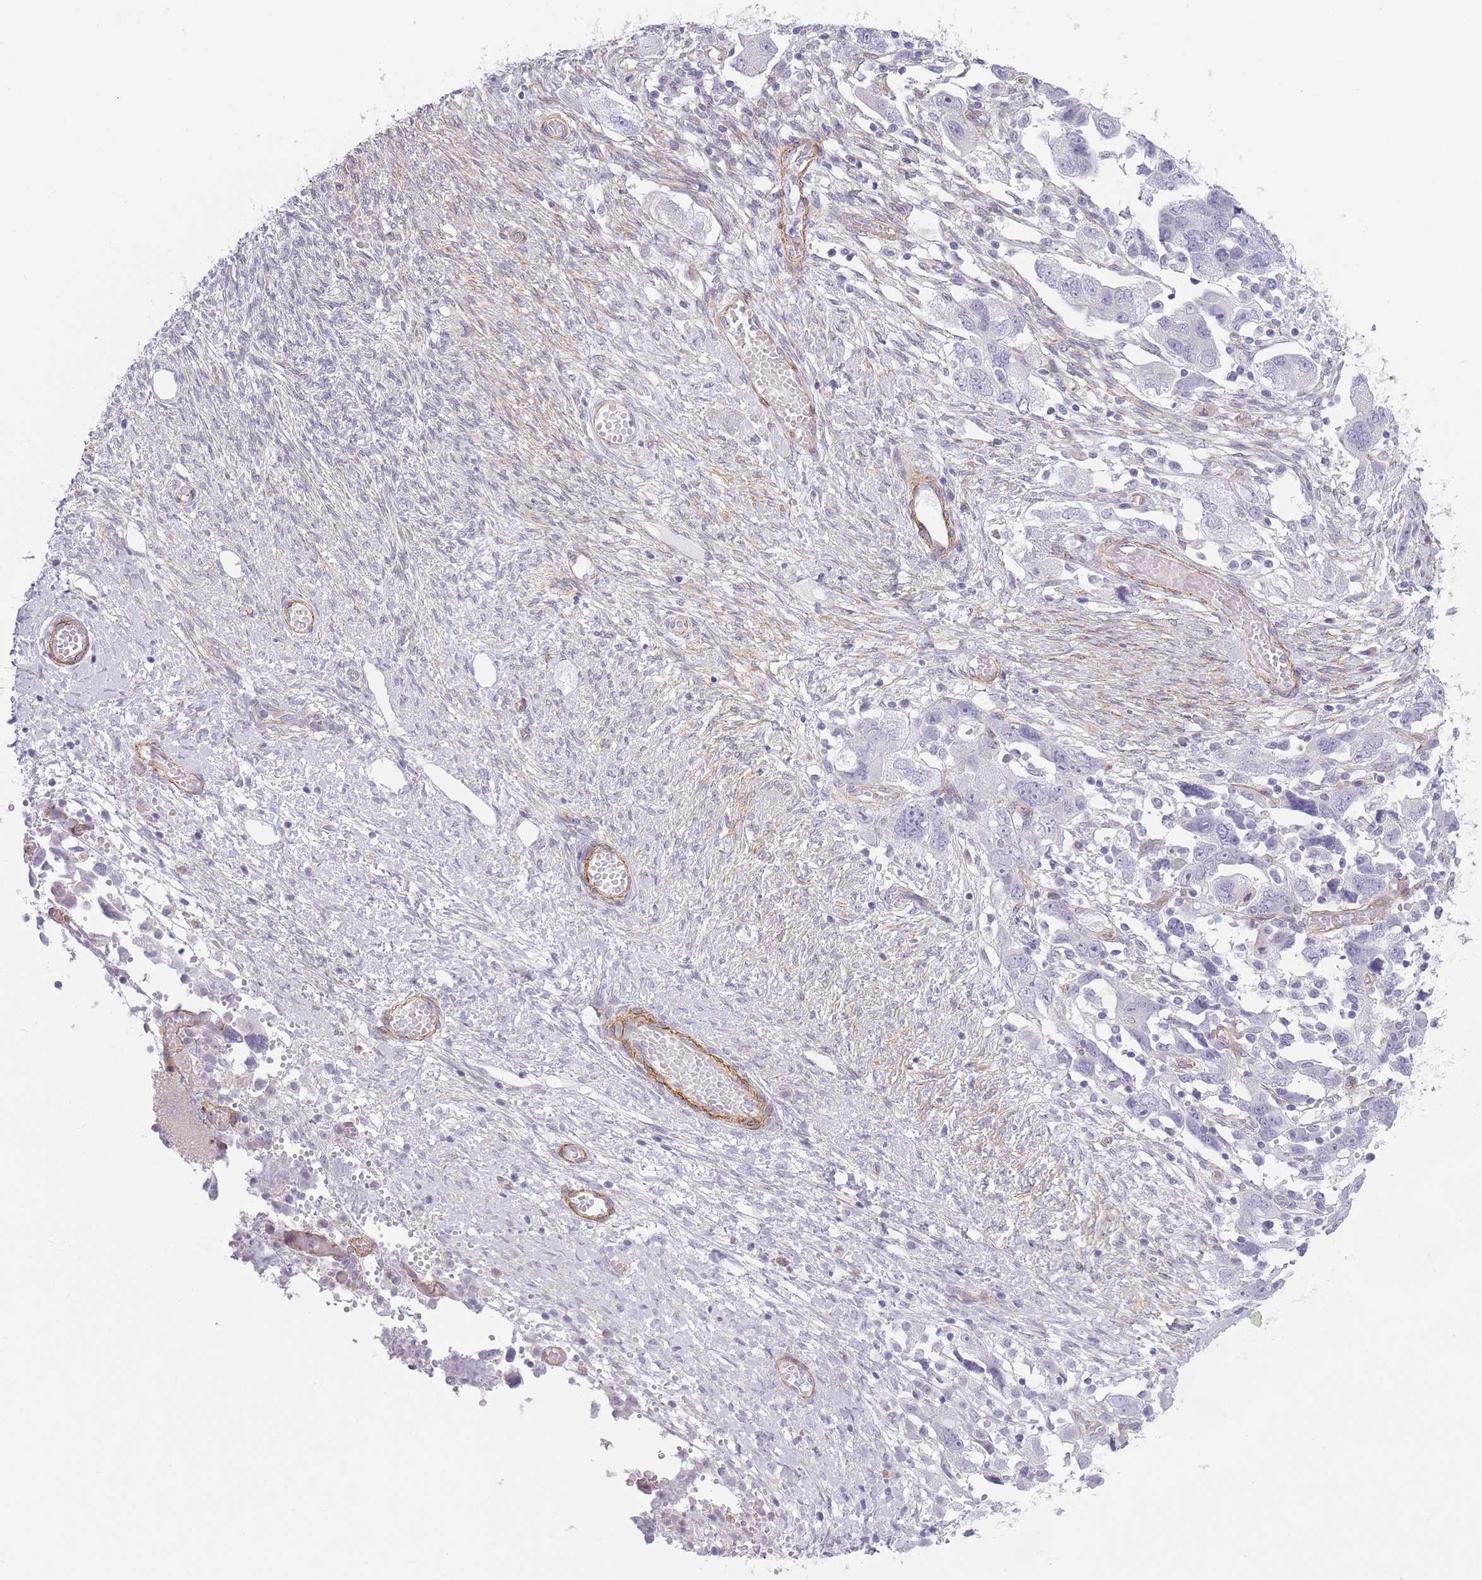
{"staining": {"intensity": "negative", "quantity": "none", "location": "none"}, "tissue": "ovarian cancer", "cell_type": "Tumor cells", "image_type": "cancer", "snomed": [{"axis": "morphology", "description": "Carcinoma, NOS"}, {"axis": "morphology", "description": "Cystadenocarcinoma, serous, NOS"}, {"axis": "topography", "description": "Ovary"}], "caption": "An image of carcinoma (ovarian) stained for a protein displays no brown staining in tumor cells. (DAB (3,3'-diaminobenzidine) IHC, high magnification).", "gene": "OR6B3", "patient": {"sex": "female", "age": 69}}